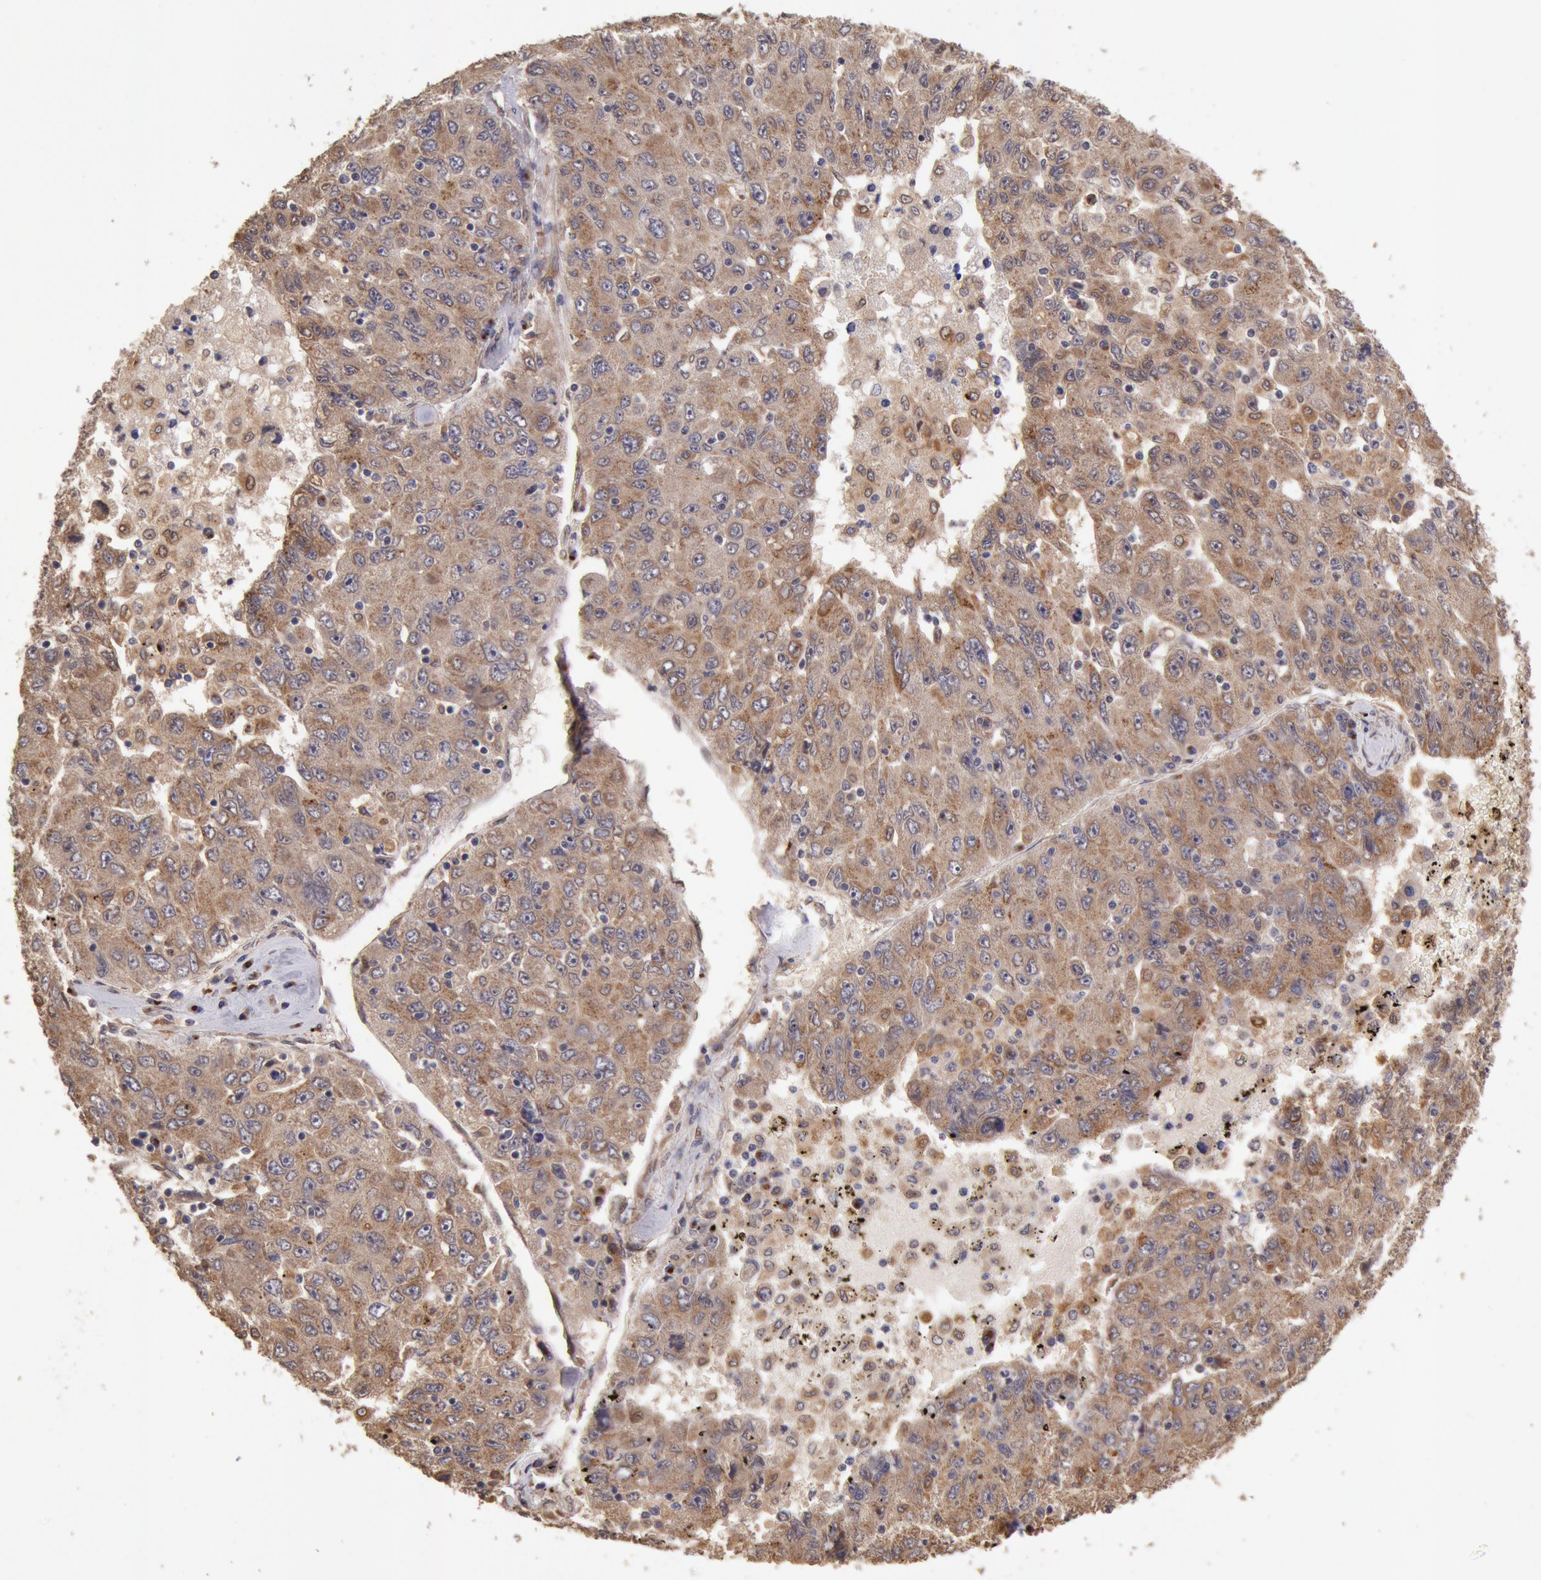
{"staining": {"intensity": "moderate", "quantity": ">75%", "location": "cytoplasmic/membranous"}, "tissue": "liver cancer", "cell_type": "Tumor cells", "image_type": "cancer", "snomed": [{"axis": "morphology", "description": "Carcinoma, Hepatocellular, NOS"}, {"axis": "topography", "description": "Liver"}], "caption": "Protein expression analysis of human liver hepatocellular carcinoma reveals moderate cytoplasmic/membranous expression in approximately >75% of tumor cells.", "gene": "COMT", "patient": {"sex": "male", "age": 49}}